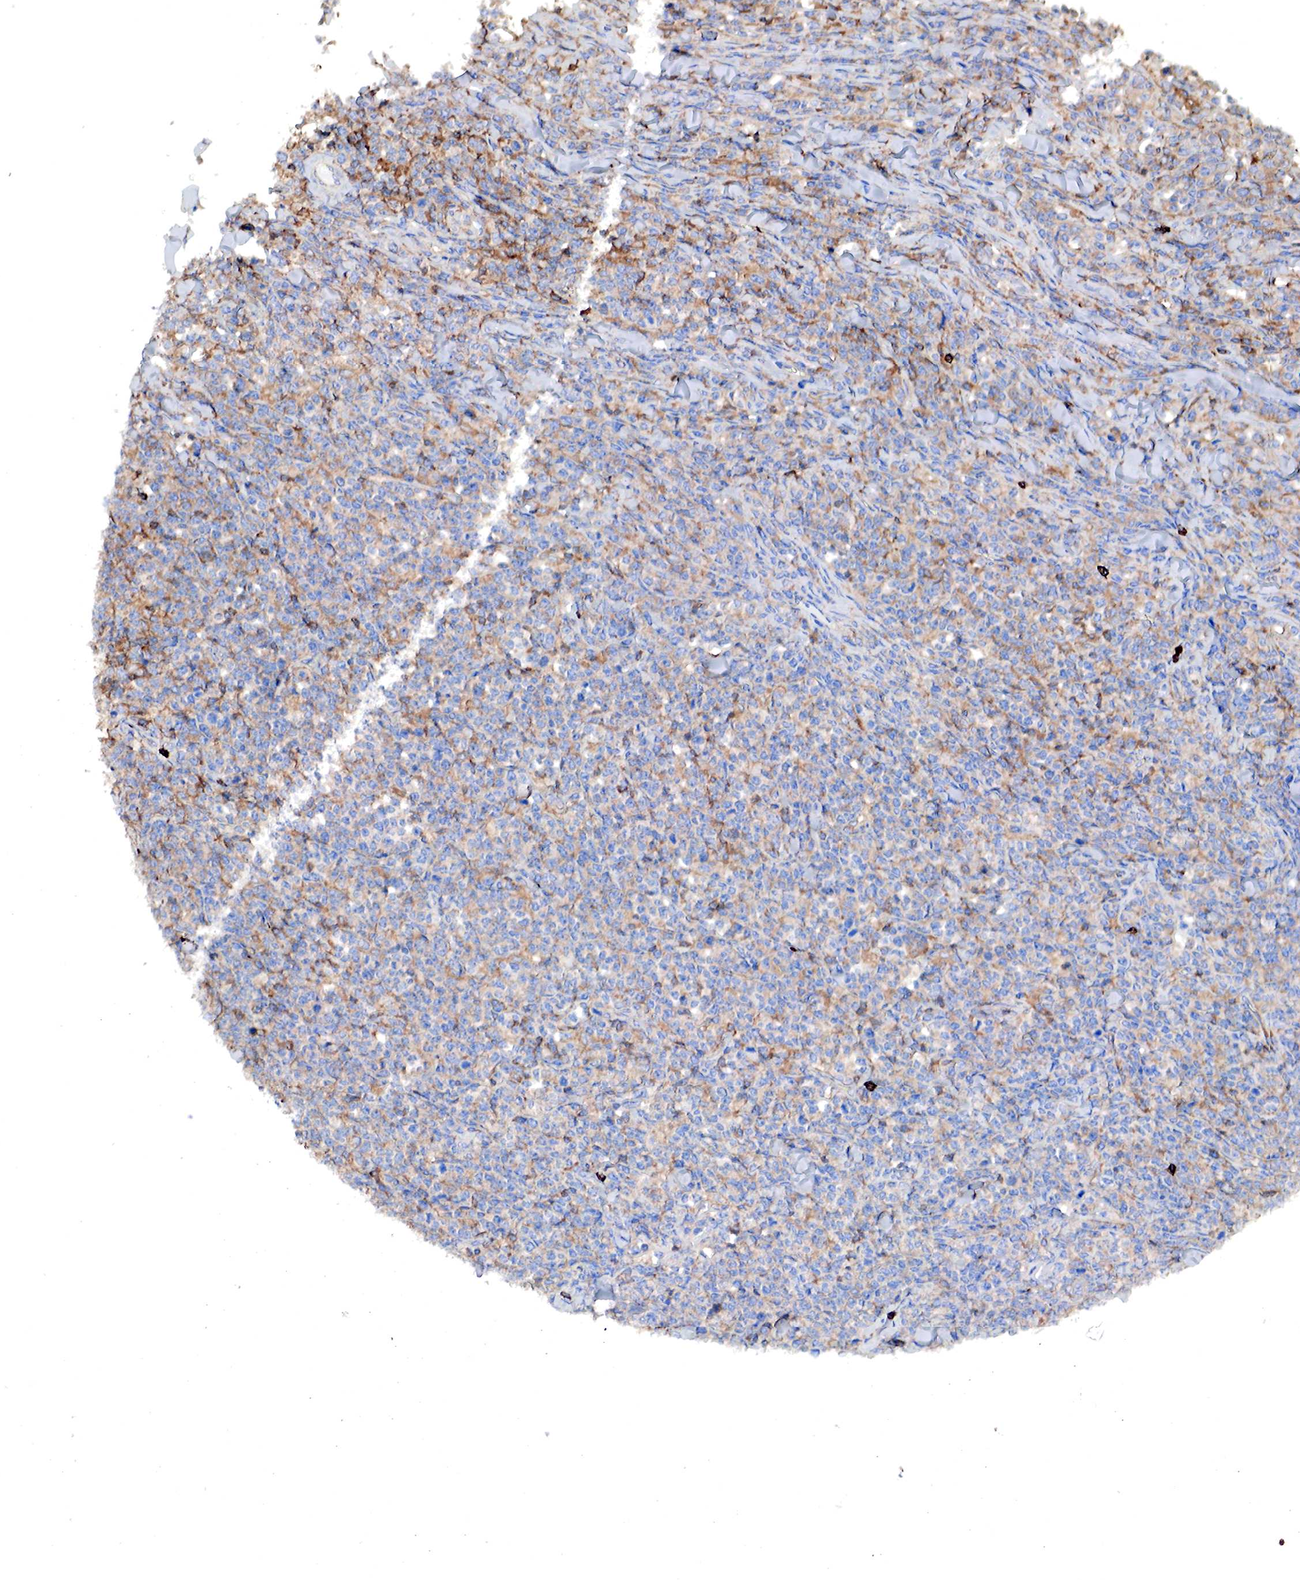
{"staining": {"intensity": "moderate", "quantity": "25%-75%", "location": "cytoplasmic/membranous"}, "tissue": "lymphoma", "cell_type": "Tumor cells", "image_type": "cancer", "snomed": [{"axis": "morphology", "description": "Malignant lymphoma, non-Hodgkin's type, High grade"}, {"axis": "topography", "description": "Small intestine"}, {"axis": "topography", "description": "Colon"}], "caption": "High-magnification brightfield microscopy of malignant lymphoma, non-Hodgkin's type (high-grade) stained with DAB (brown) and counterstained with hematoxylin (blue). tumor cells exhibit moderate cytoplasmic/membranous positivity is present in about25%-75% of cells.", "gene": "G6PD", "patient": {"sex": "male", "age": 8}}